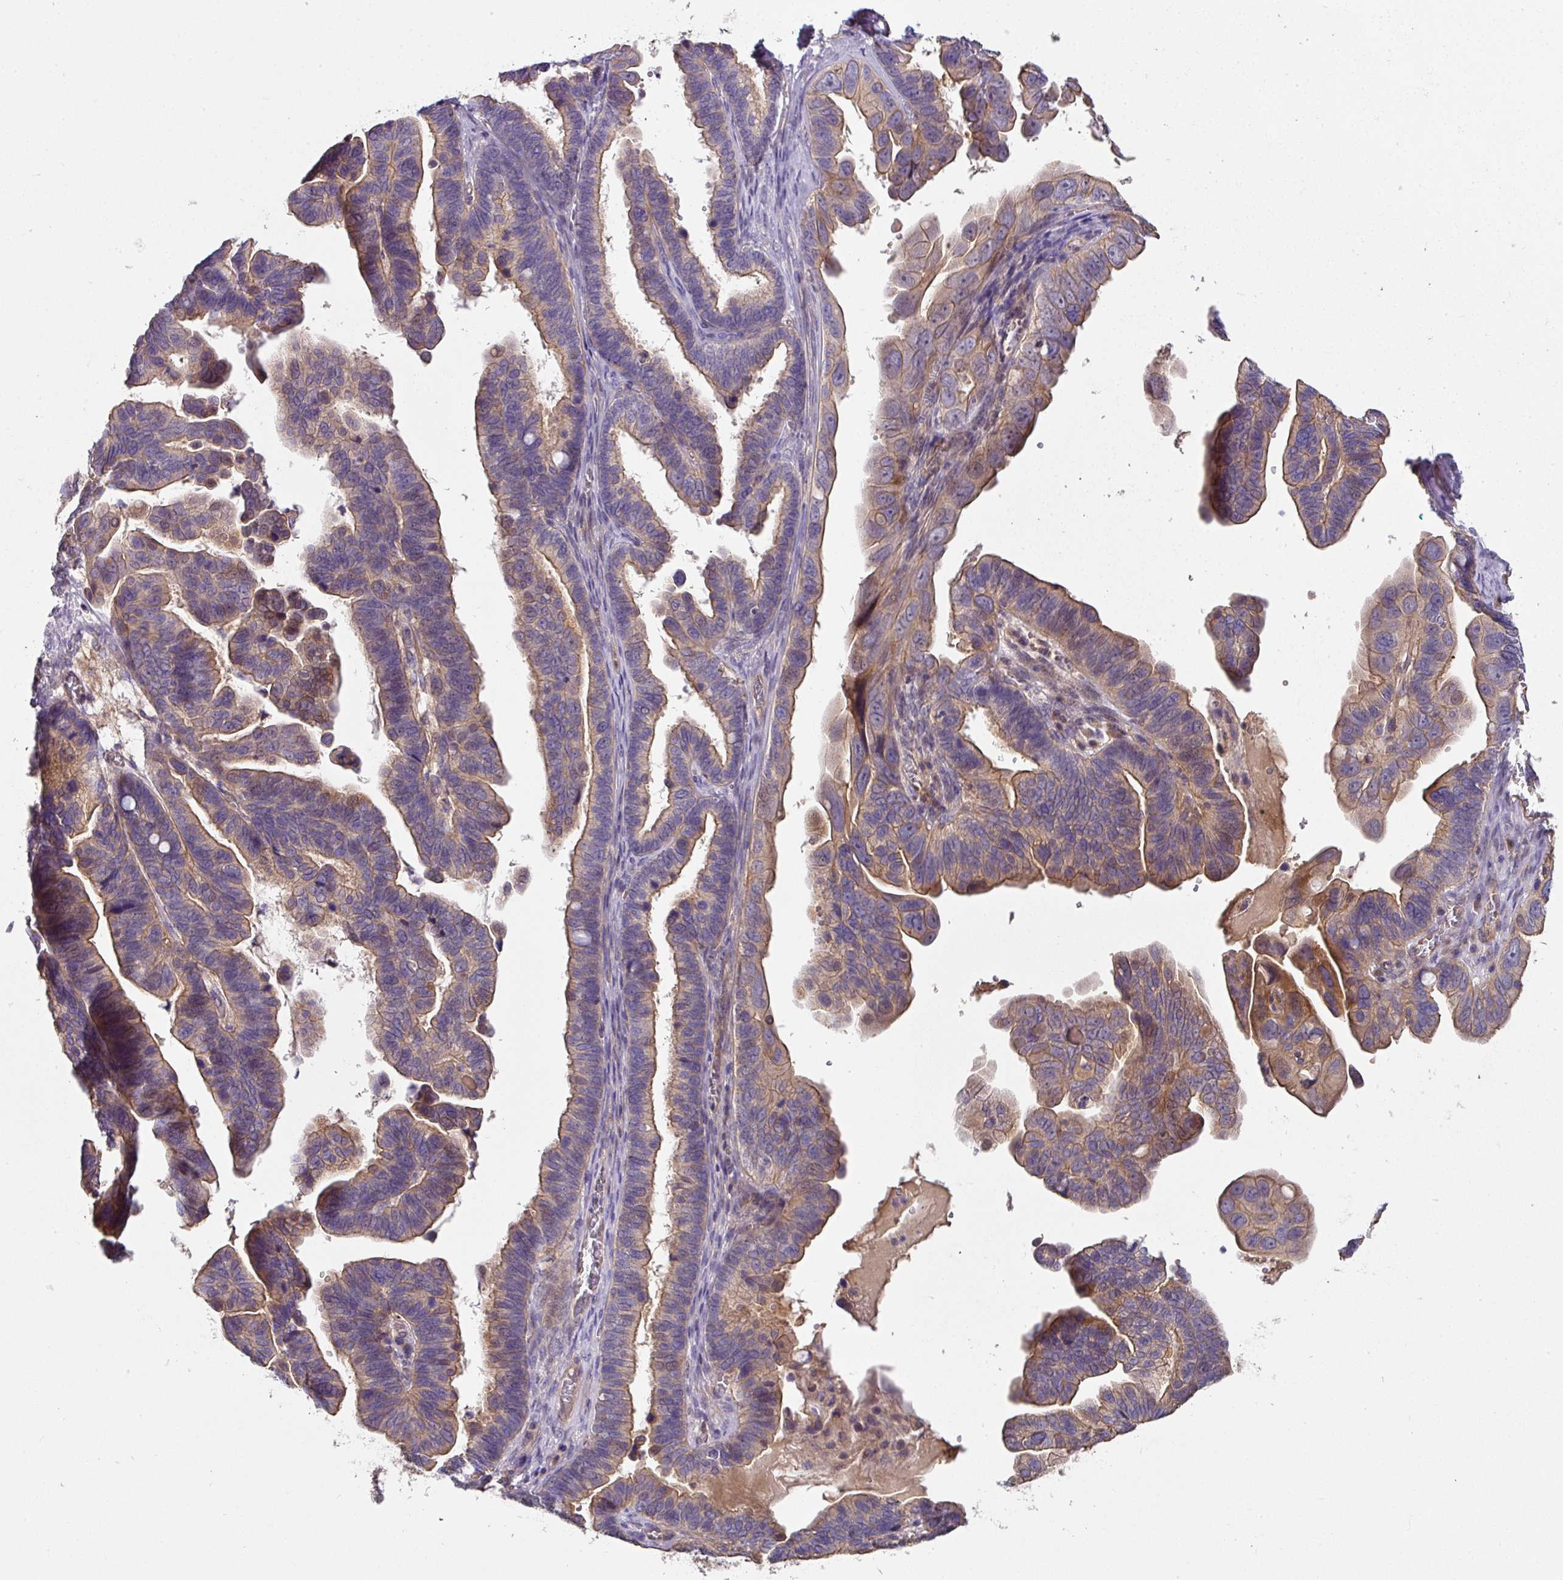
{"staining": {"intensity": "weak", "quantity": "25%-75%", "location": "cytoplasmic/membranous"}, "tissue": "ovarian cancer", "cell_type": "Tumor cells", "image_type": "cancer", "snomed": [{"axis": "morphology", "description": "Cystadenocarcinoma, serous, NOS"}, {"axis": "topography", "description": "Ovary"}], "caption": "Weak cytoplasmic/membranous staining is identified in approximately 25%-75% of tumor cells in ovarian cancer (serous cystadenocarcinoma).", "gene": "C4orf48", "patient": {"sex": "female", "age": 56}}